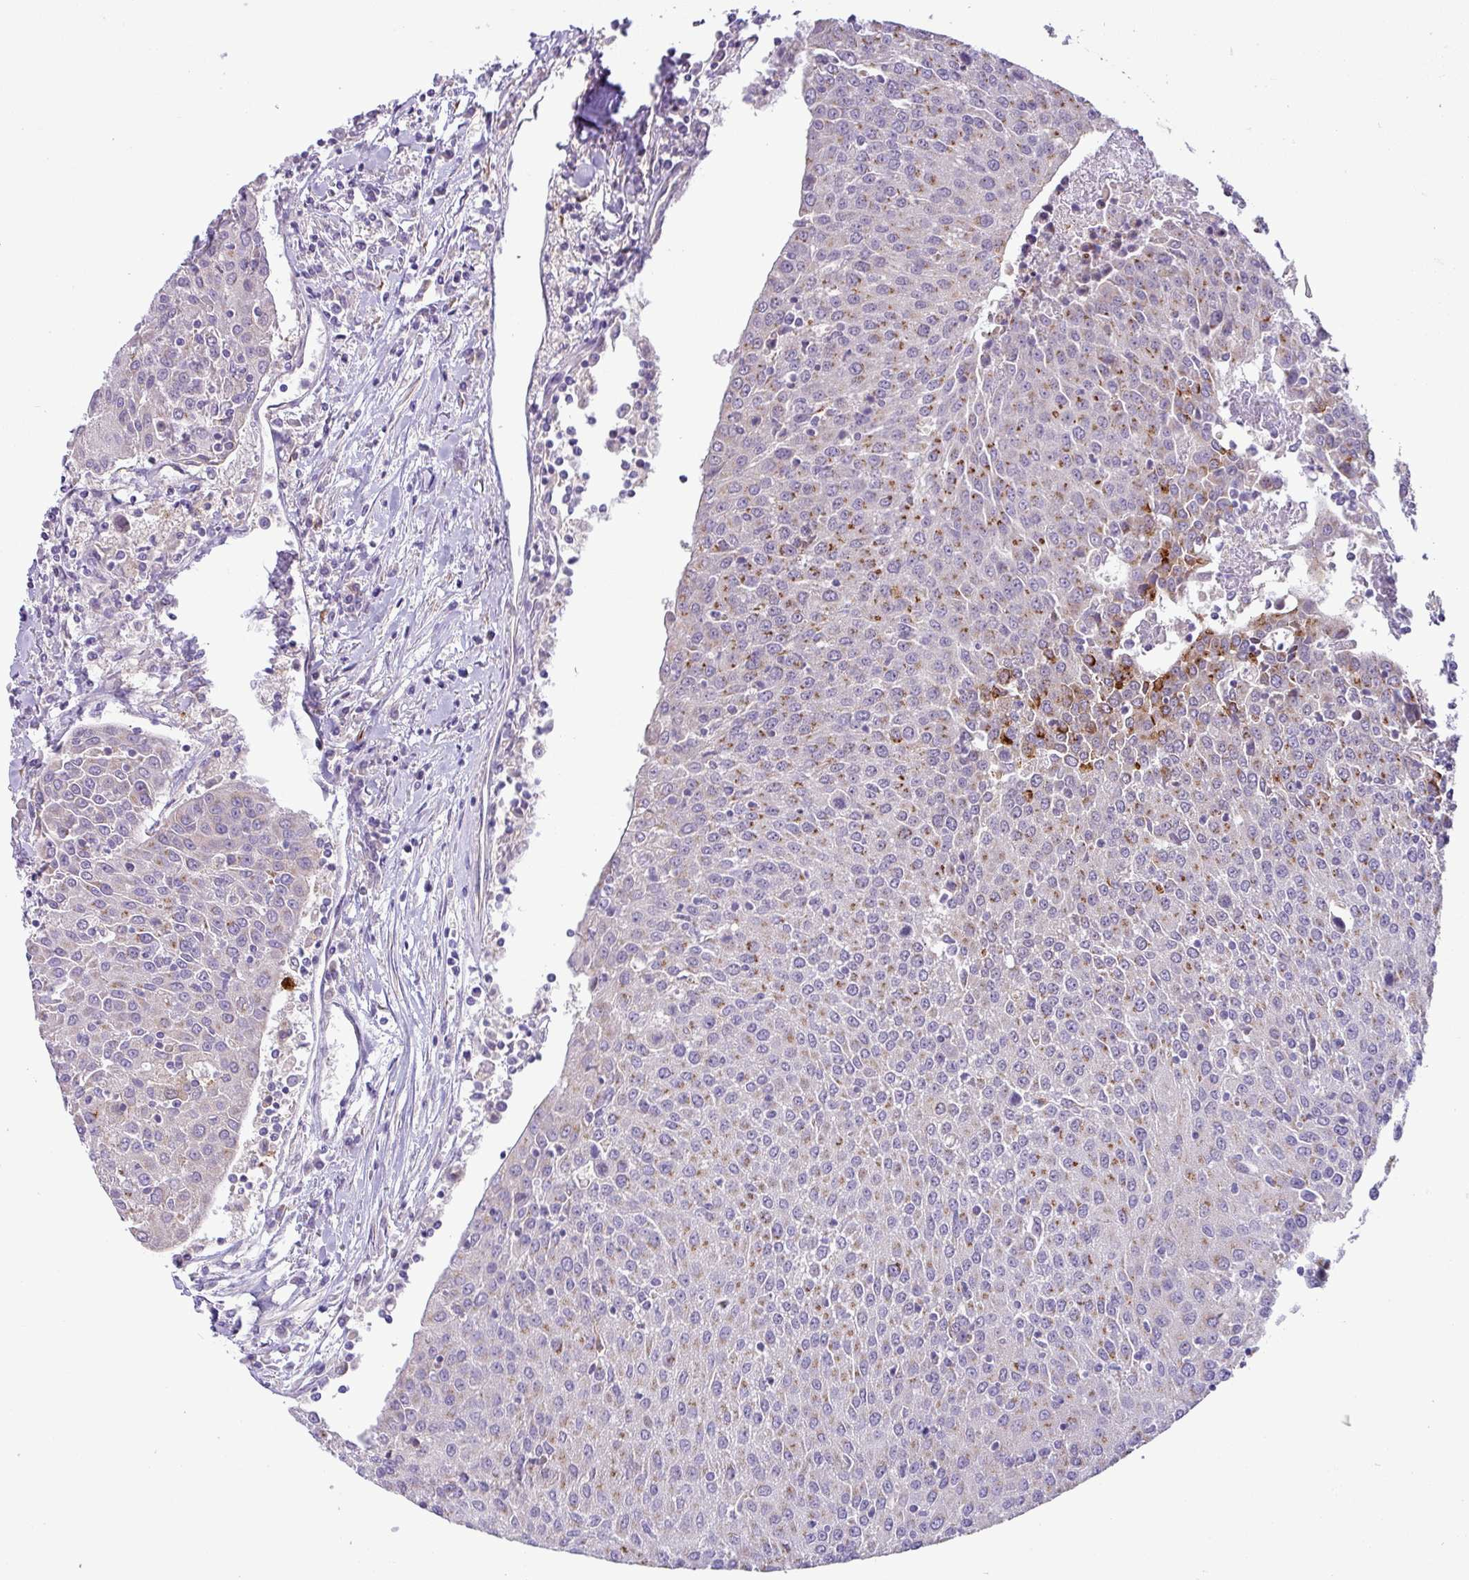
{"staining": {"intensity": "strong", "quantity": "<25%", "location": "cytoplasmic/membranous"}, "tissue": "urothelial cancer", "cell_type": "Tumor cells", "image_type": "cancer", "snomed": [{"axis": "morphology", "description": "Urothelial carcinoma, High grade"}, {"axis": "topography", "description": "Urinary bladder"}], "caption": "Protein expression by immunohistochemistry reveals strong cytoplasmic/membranous staining in approximately <25% of tumor cells in high-grade urothelial carcinoma.", "gene": "GALNT12", "patient": {"sex": "female", "age": 85}}